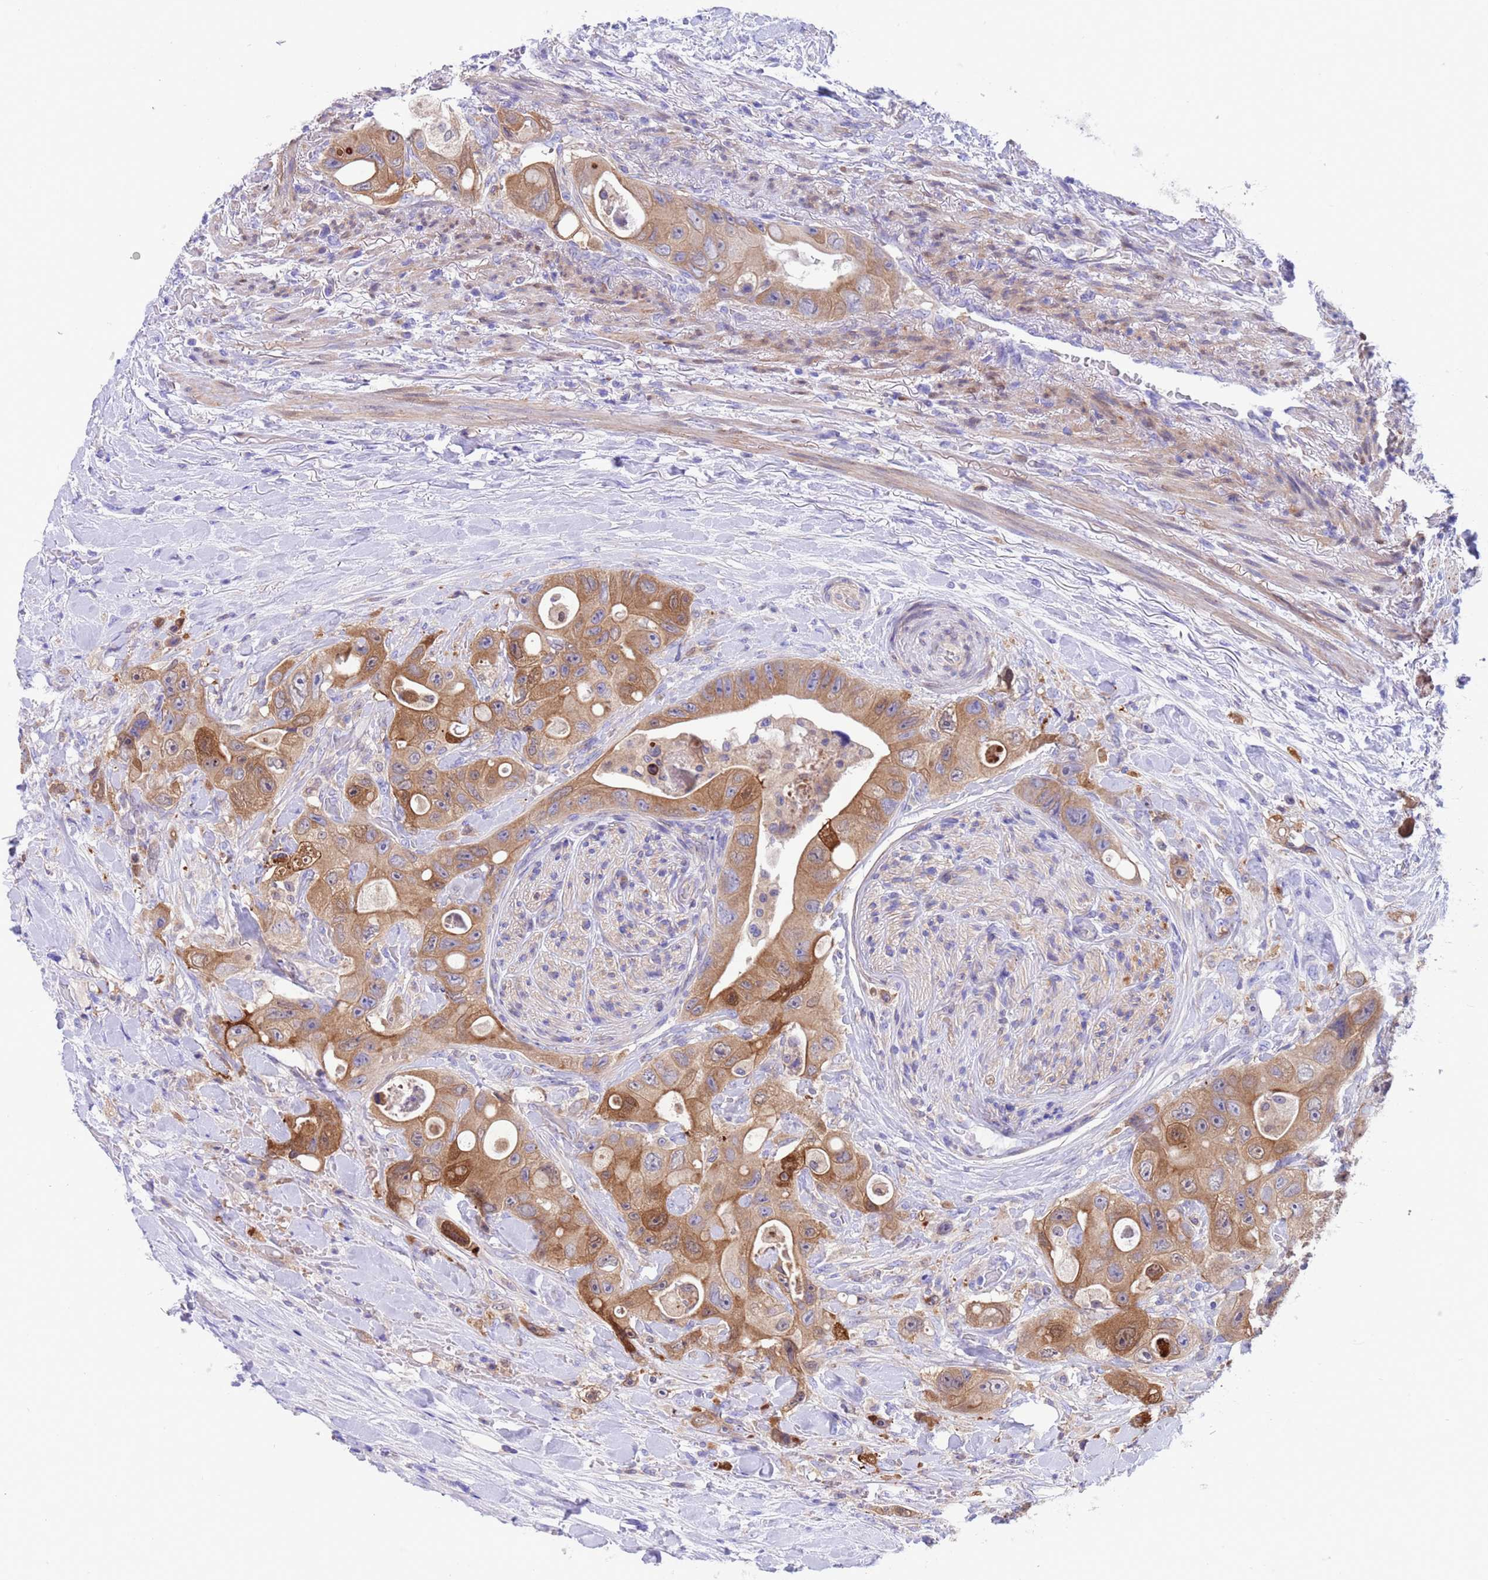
{"staining": {"intensity": "moderate", "quantity": ">75%", "location": "cytoplasmic/membranous"}, "tissue": "colorectal cancer", "cell_type": "Tumor cells", "image_type": "cancer", "snomed": [{"axis": "morphology", "description": "Adenocarcinoma, NOS"}, {"axis": "topography", "description": "Colon"}], "caption": "Colorectal cancer stained with immunohistochemistry (IHC) displays moderate cytoplasmic/membranous positivity in about >75% of tumor cells. (Stains: DAB (3,3'-diaminobenzidine) in brown, nuclei in blue, Microscopy: brightfield microscopy at high magnification).", "gene": "C6orf47", "patient": {"sex": "female", "age": 46}}